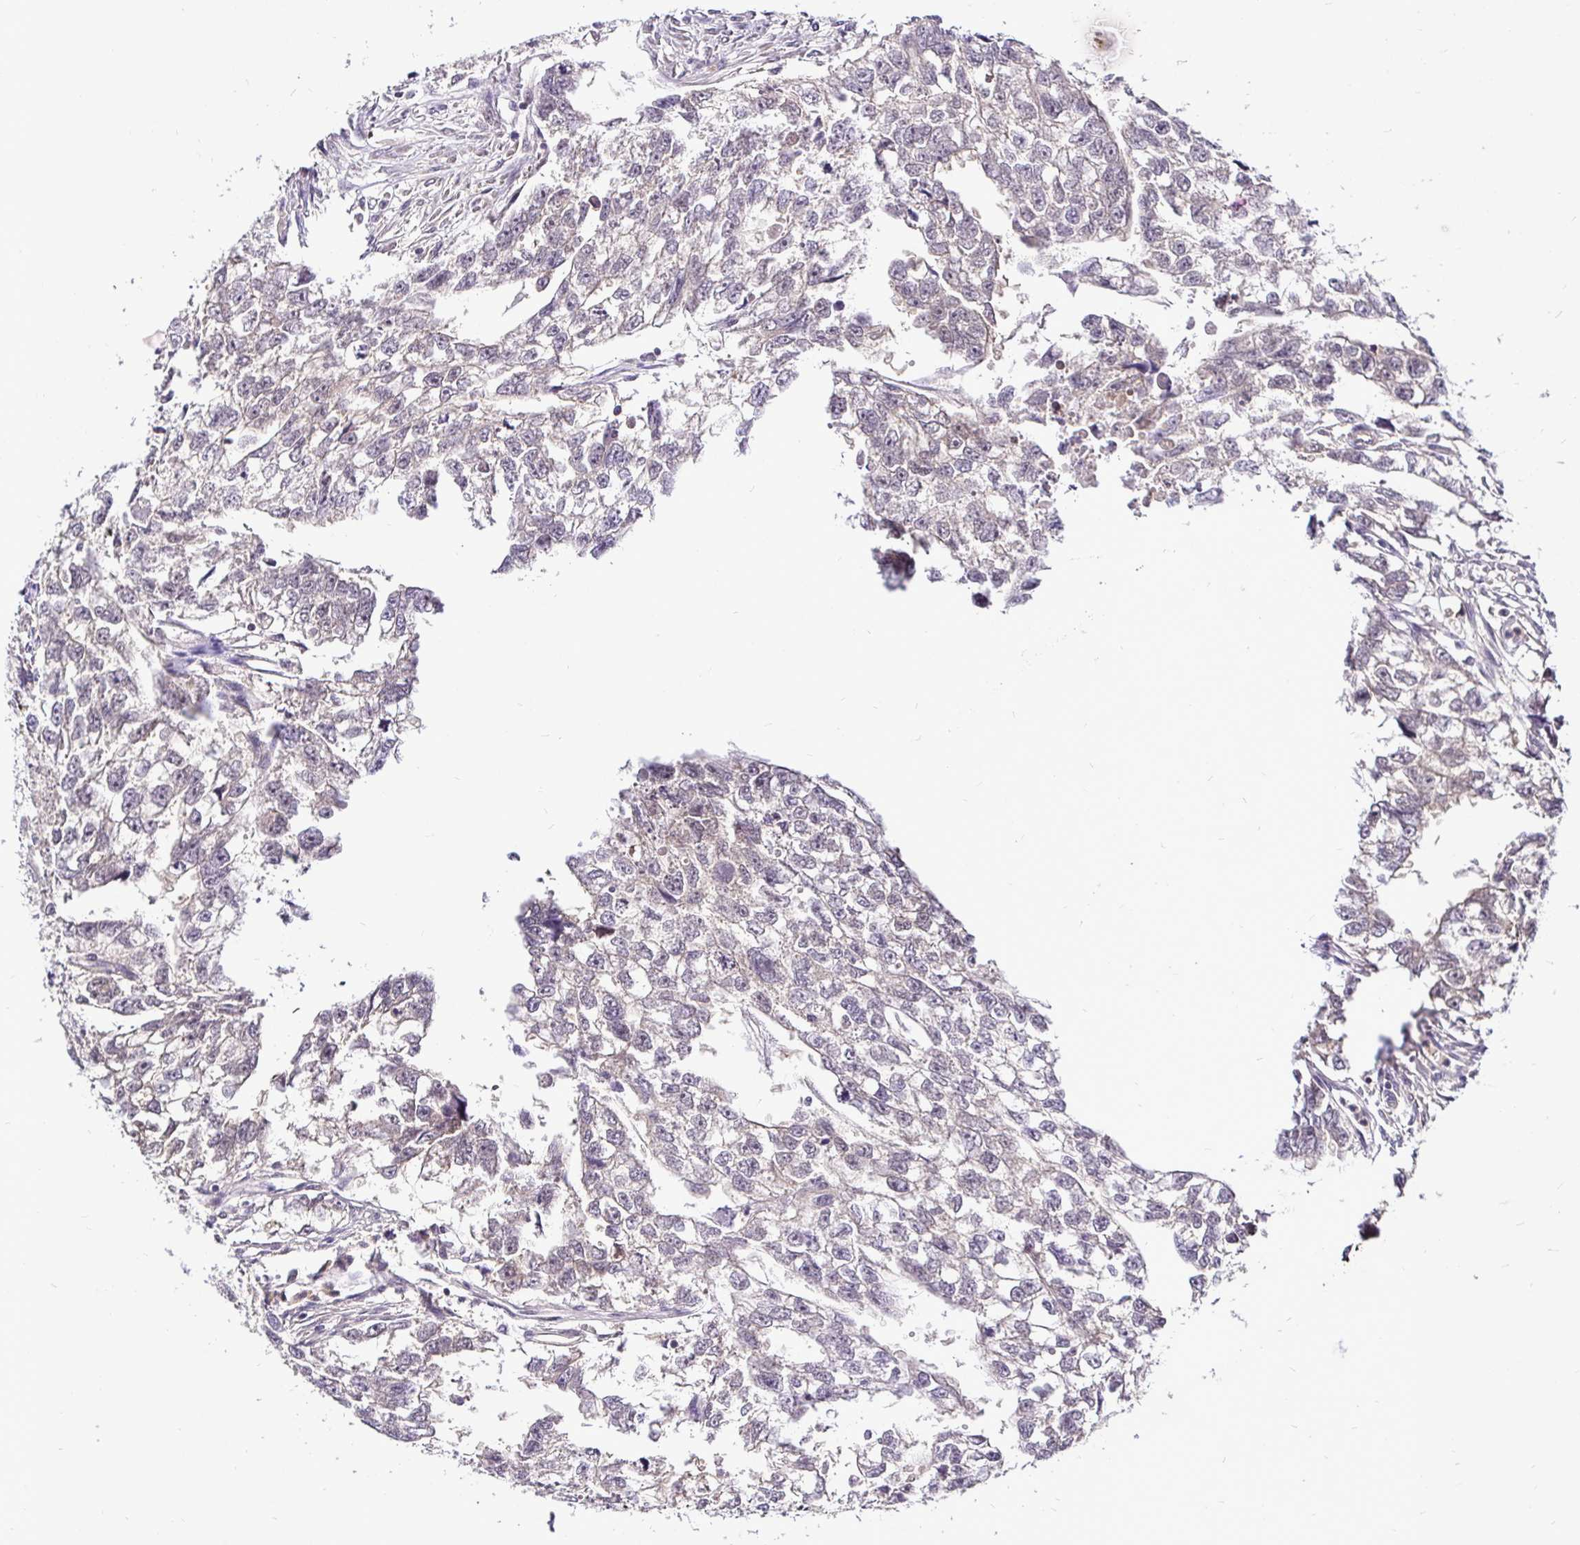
{"staining": {"intensity": "negative", "quantity": "none", "location": "none"}, "tissue": "testis cancer", "cell_type": "Tumor cells", "image_type": "cancer", "snomed": [{"axis": "morphology", "description": "Carcinoma, Embryonal, NOS"}, {"axis": "morphology", "description": "Teratoma, malignant, NOS"}, {"axis": "topography", "description": "Testis"}], "caption": "Image shows no protein staining in tumor cells of testis cancer (malignant teratoma) tissue.", "gene": "UBE2M", "patient": {"sex": "male", "age": 44}}